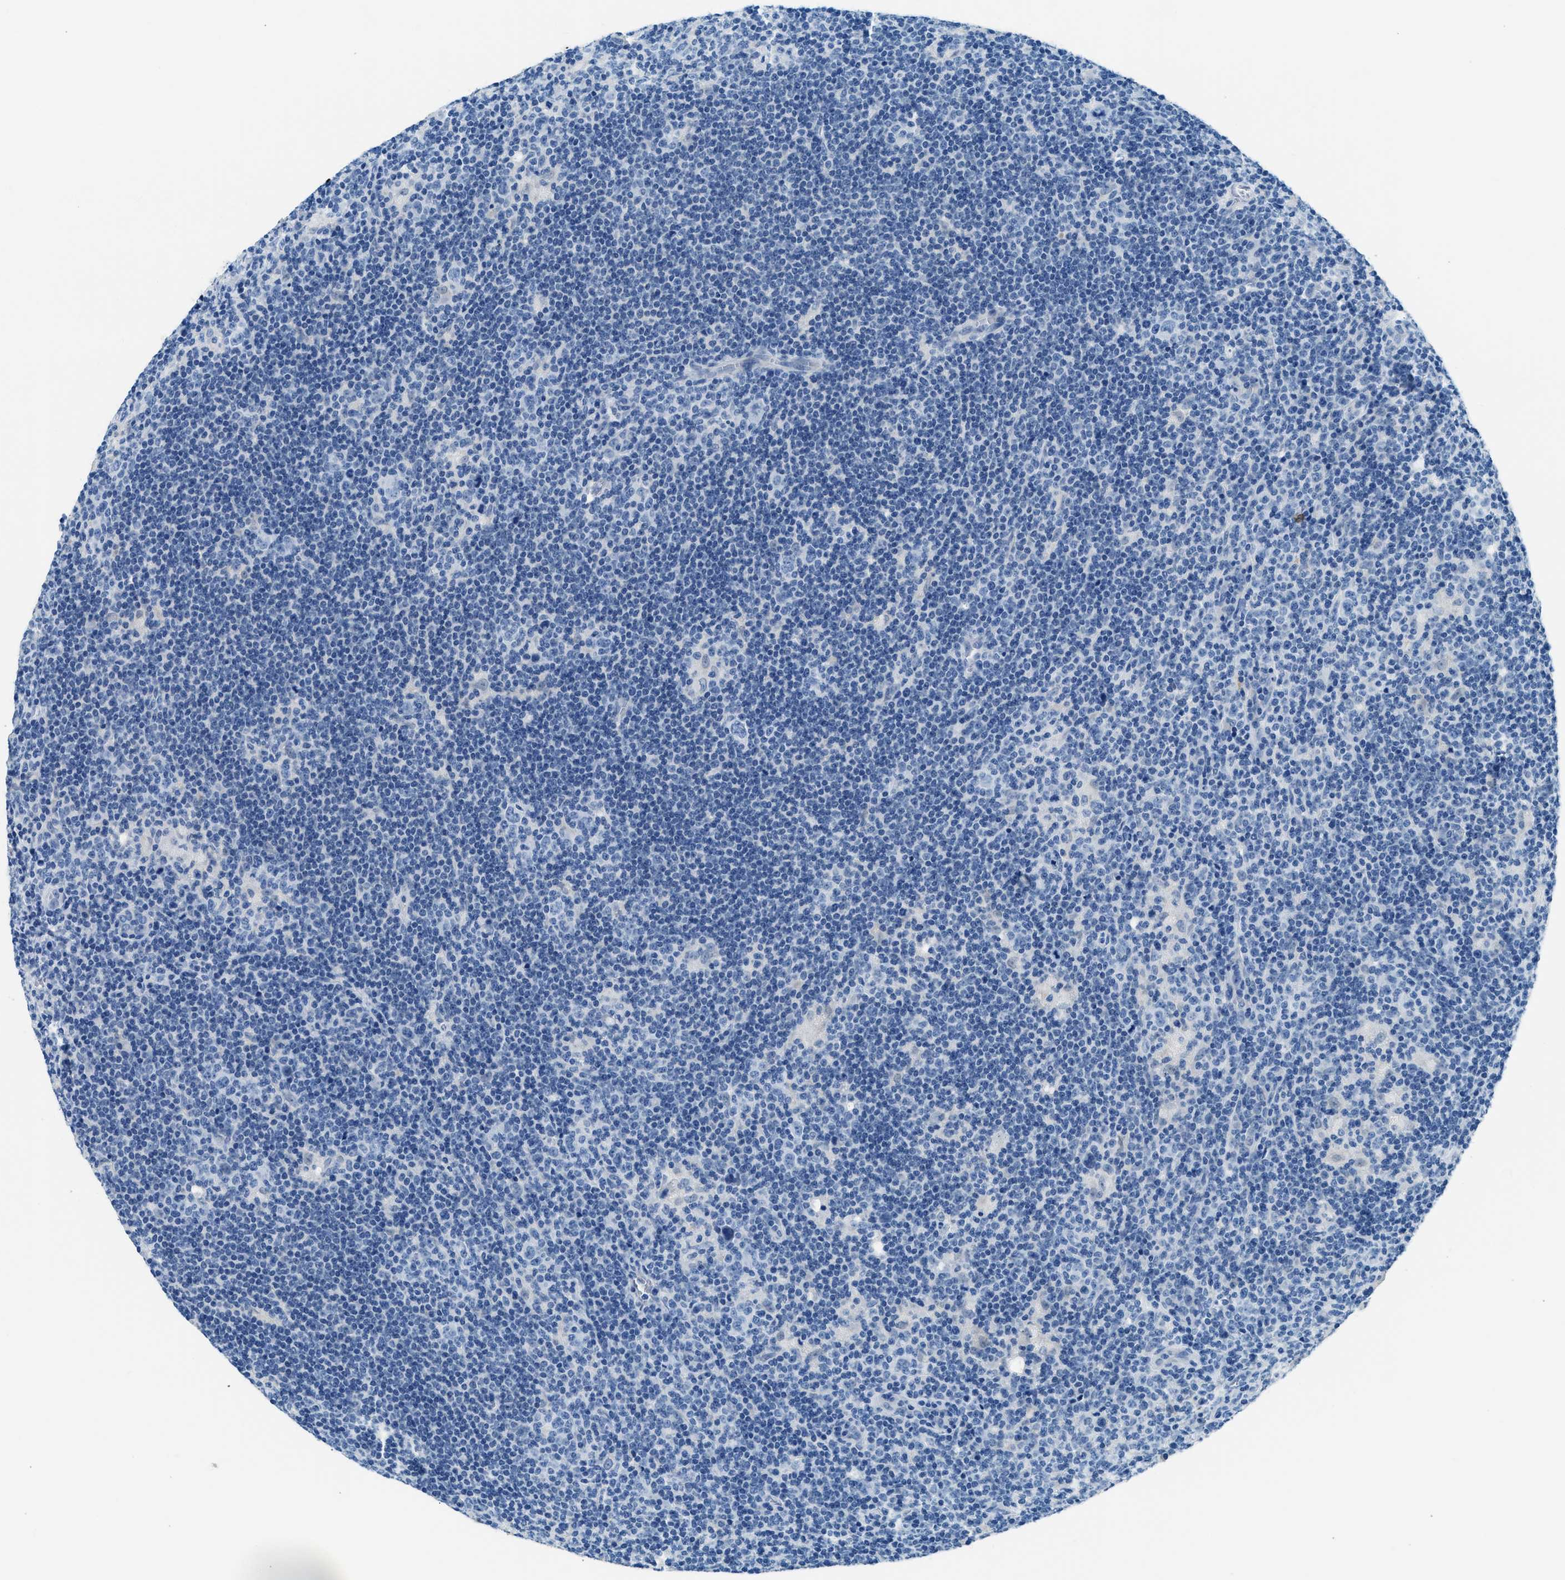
{"staining": {"intensity": "negative", "quantity": "none", "location": "none"}, "tissue": "lymphoma", "cell_type": "Tumor cells", "image_type": "cancer", "snomed": [{"axis": "morphology", "description": "Hodgkin's disease, NOS"}, {"axis": "topography", "description": "Lymph node"}], "caption": "The immunohistochemistry micrograph has no significant expression in tumor cells of lymphoma tissue. Nuclei are stained in blue.", "gene": "CLDN18", "patient": {"sex": "female", "age": 57}}